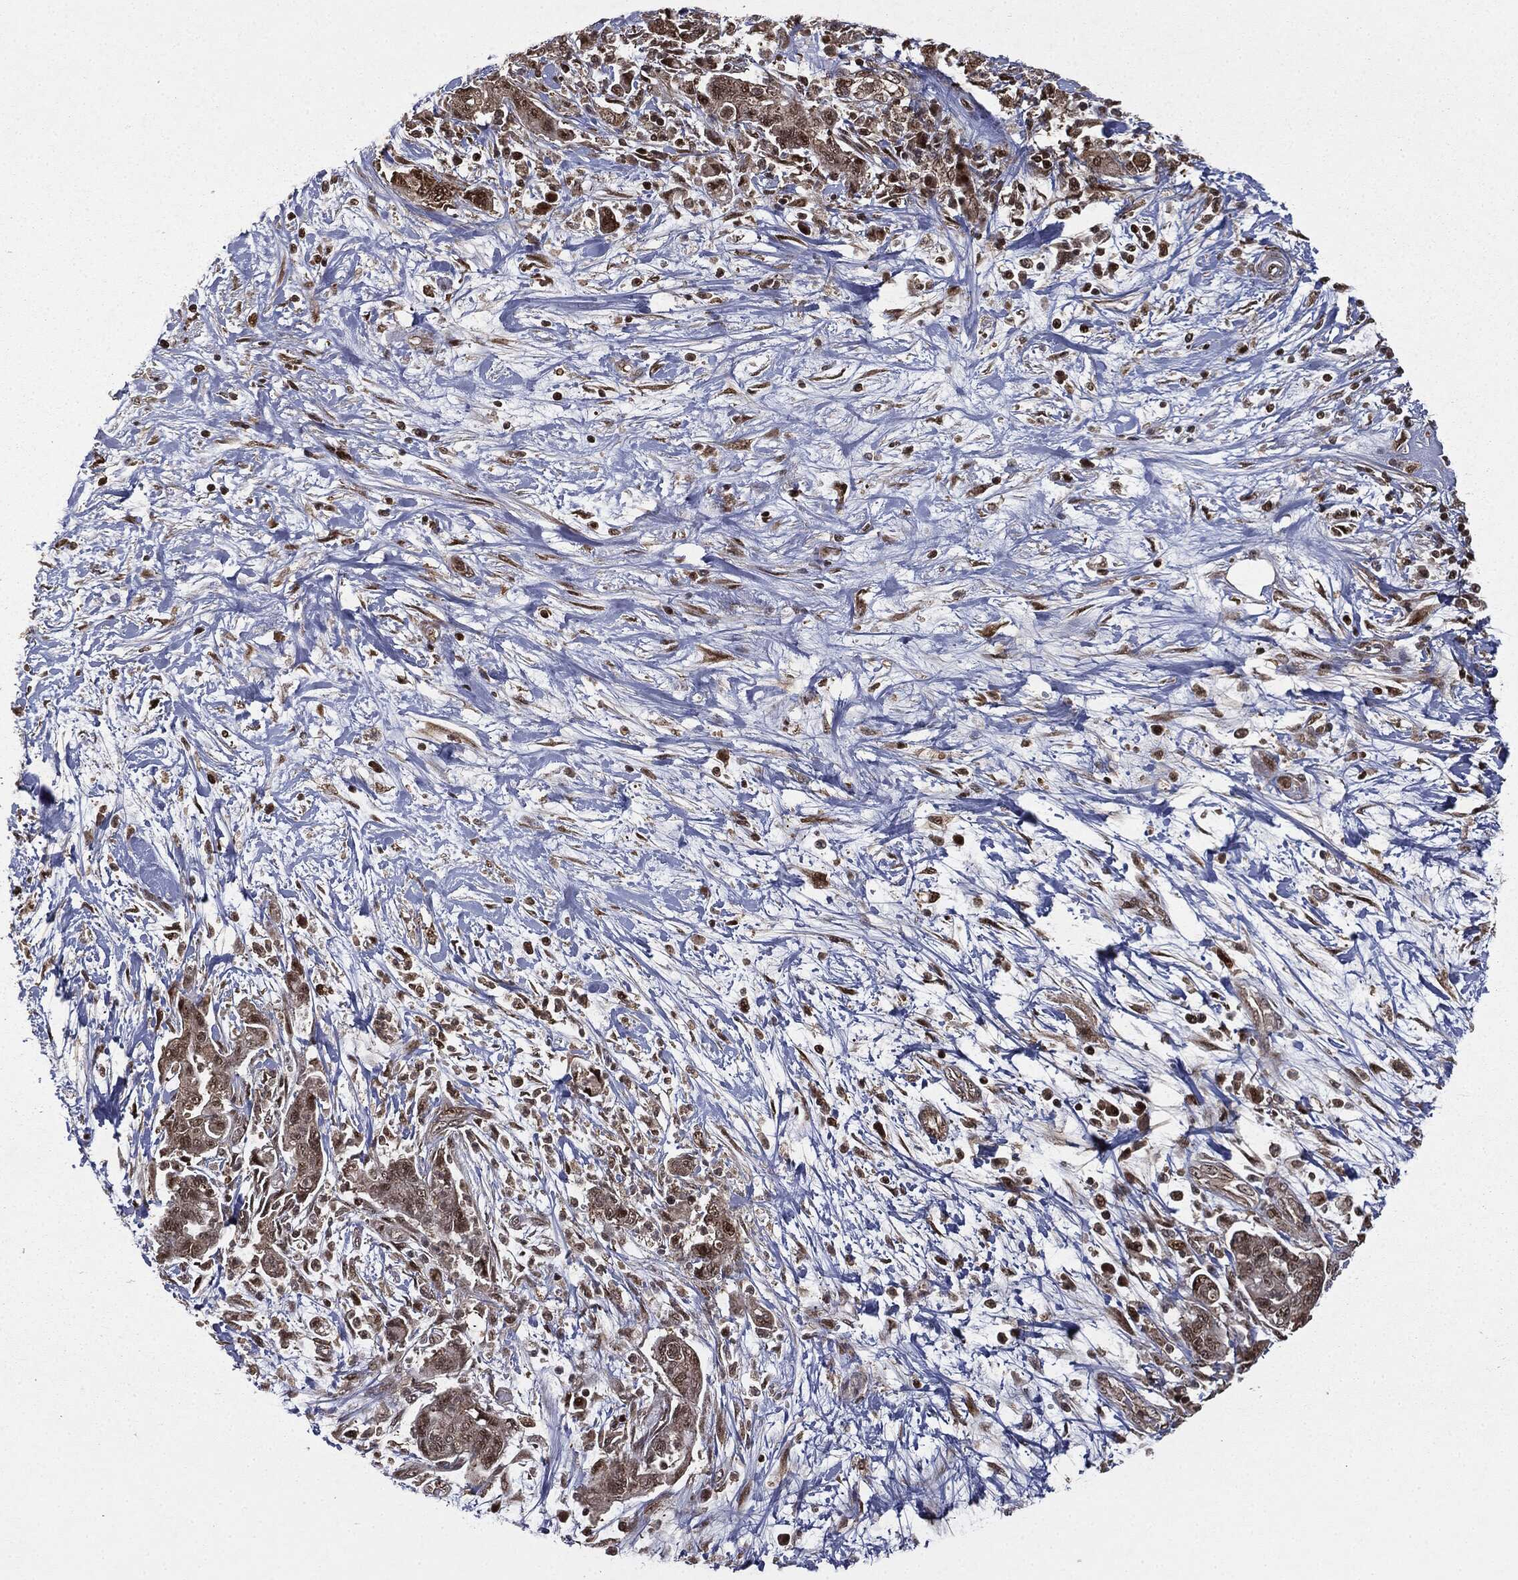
{"staining": {"intensity": "weak", "quantity": ">75%", "location": "cytoplasmic/membranous"}, "tissue": "pancreatic cancer", "cell_type": "Tumor cells", "image_type": "cancer", "snomed": [{"axis": "morphology", "description": "Adenocarcinoma, NOS"}, {"axis": "topography", "description": "Pancreas"}], "caption": "Tumor cells exhibit low levels of weak cytoplasmic/membranous staining in approximately >75% of cells in adenocarcinoma (pancreatic).", "gene": "ZNHIT6", "patient": {"sex": "female", "age": 73}}